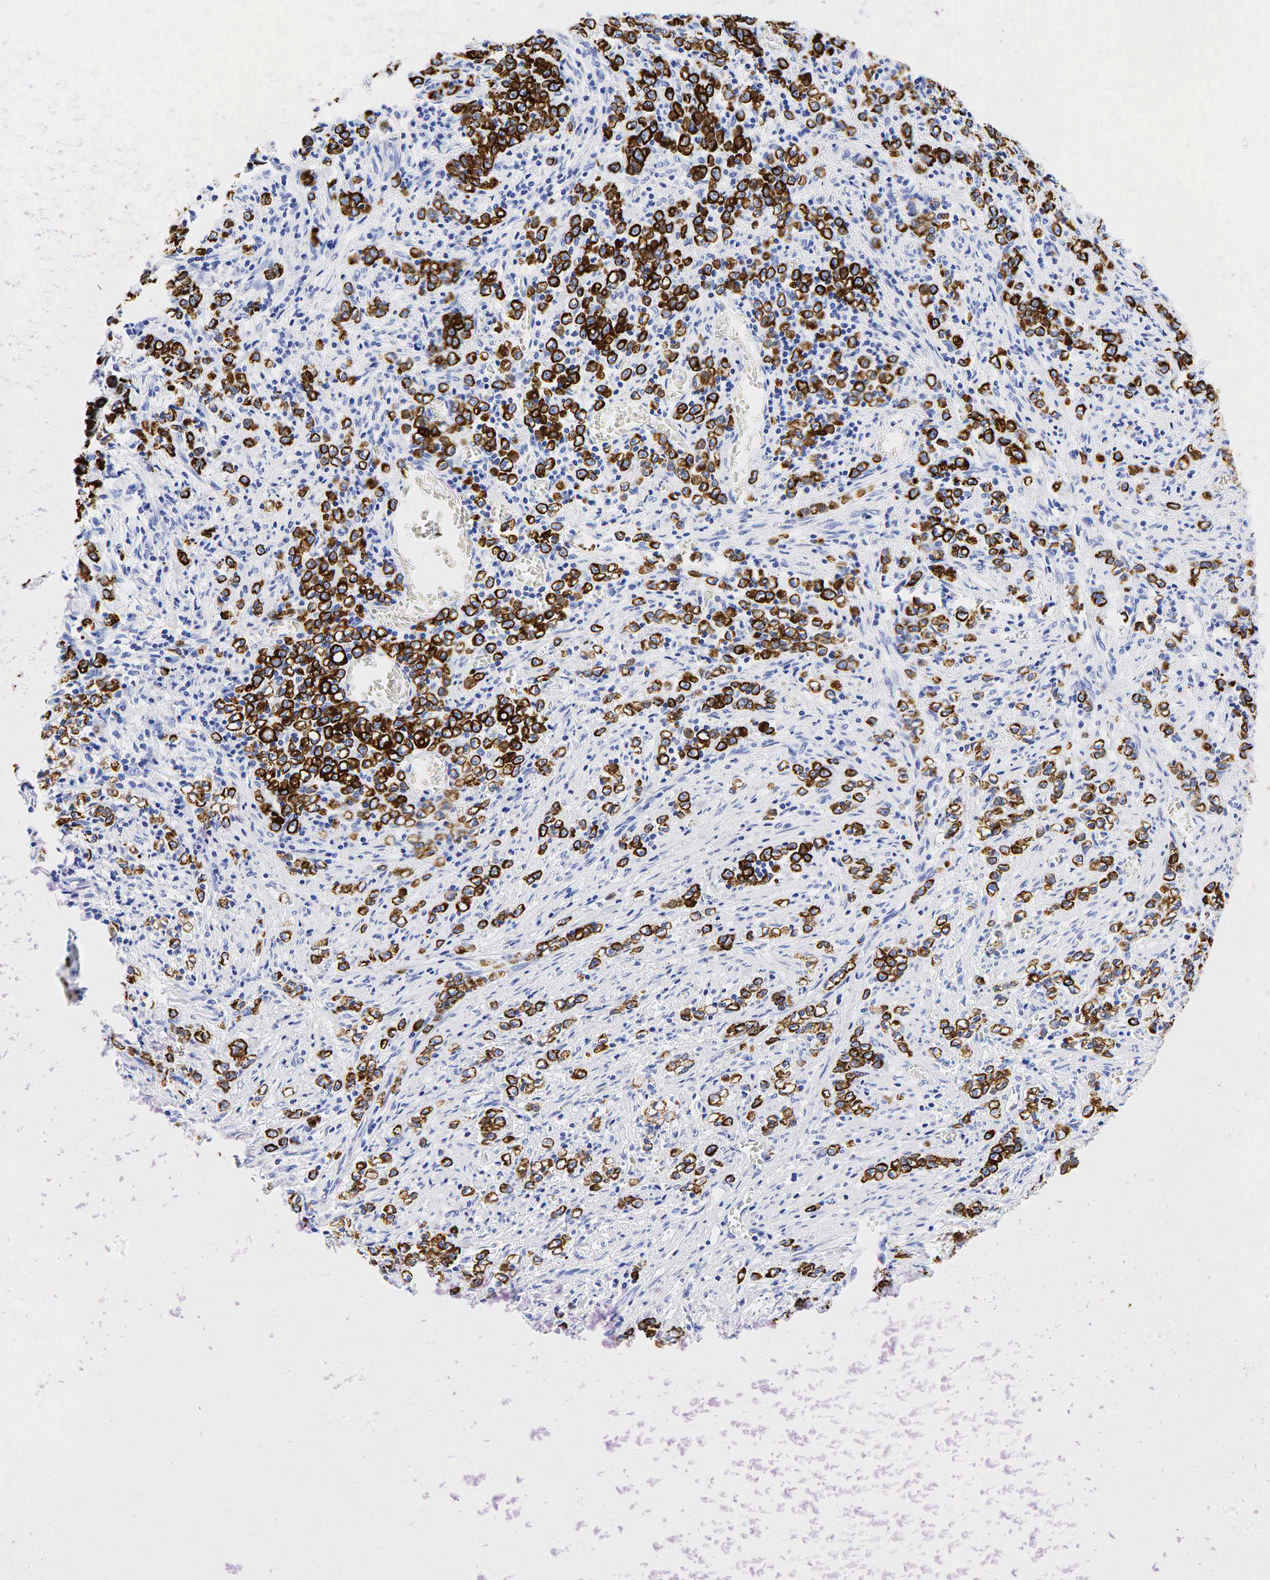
{"staining": {"intensity": "strong", "quantity": ">75%", "location": "cytoplasmic/membranous"}, "tissue": "stomach cancer", "cell_type": "Tumor cells", "image_type": "cancer", "snomed": [{"axis": "morphology", "description": "Adenocarcinoma, NOS"}, {"axis": "topography", "description": "Stomach"}], "caption": "Protein staining of stomach adenocarcinoma tissue exhibits strong cytoplasmic/membranous positivity in approximately >75% of tumor cells. The staining was performed using DAB, with brown indicating positive protein expression. Nuclei are stained blue with hematoxylin.", "gene": "KRT19", "patient": {"sex": "male", "age": 72}}